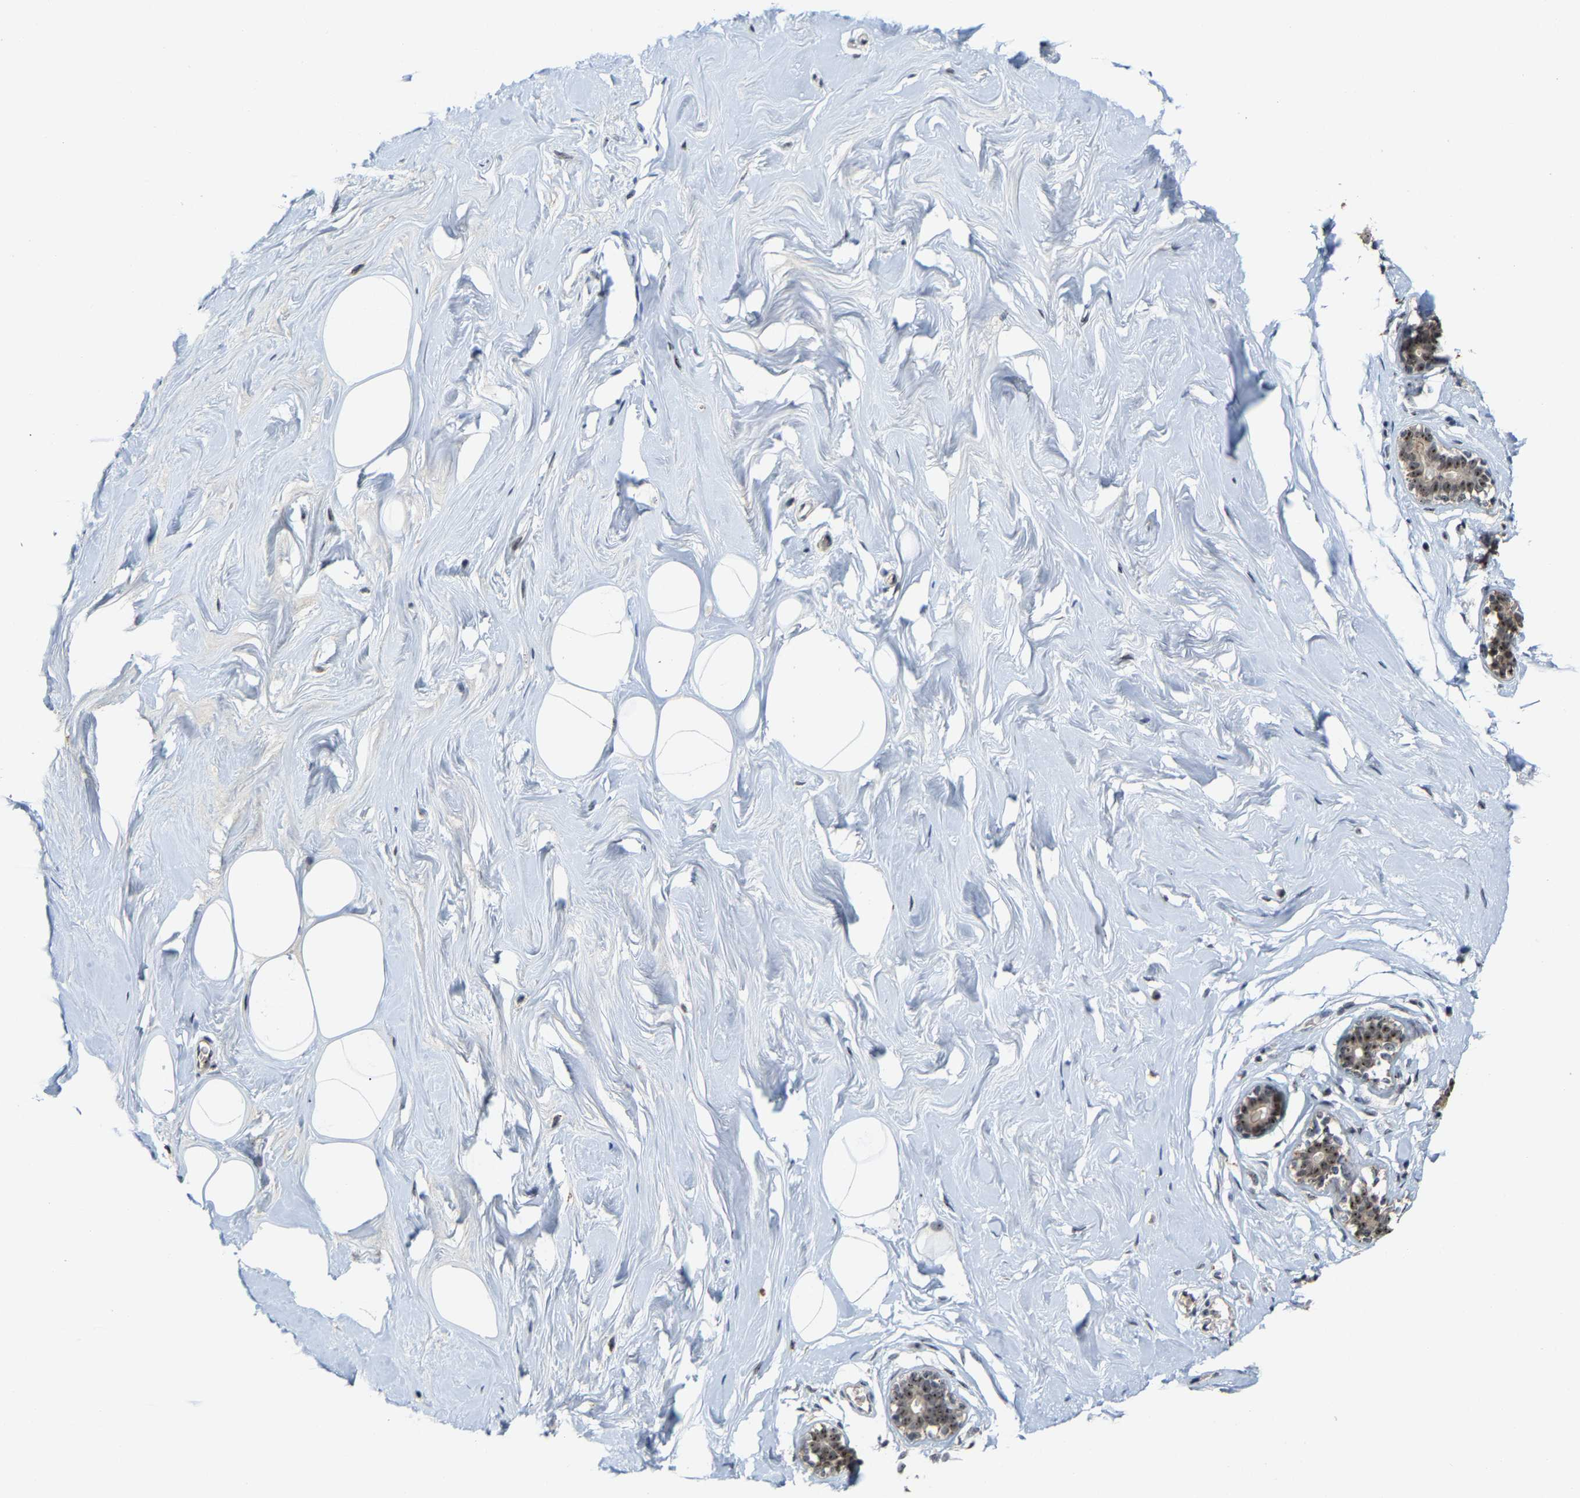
{"staining": {"intensity": "moderate", "quantity": "25%-75%", "location": "cytoplasmic/membranous,nuclear"}, "tissue": "adipose tissue", "cell_type": "Adipocytes", "image_type": "normal", "snomed": [{"axis": "morphology", "description": "Normal tissue, NOS"}, {"axis": "morphology", "description": "Fibrosis, NOS"}, {"axis": "topography", "description": "Breast"}, {"axis": "topography", "description": "Adipose tissue"}], "caption": "Immunohistochemistry (IHC) (DAB (3,3'-diaminobenzidine)) staining of normal human adipose tissue reveals moderate cytoplasmic/membranous,nuclear protein positivity in approximately 25%-75% of adipocytes.", "gene": "NOP58", "patient": {"sex": "female", "age": 39}}